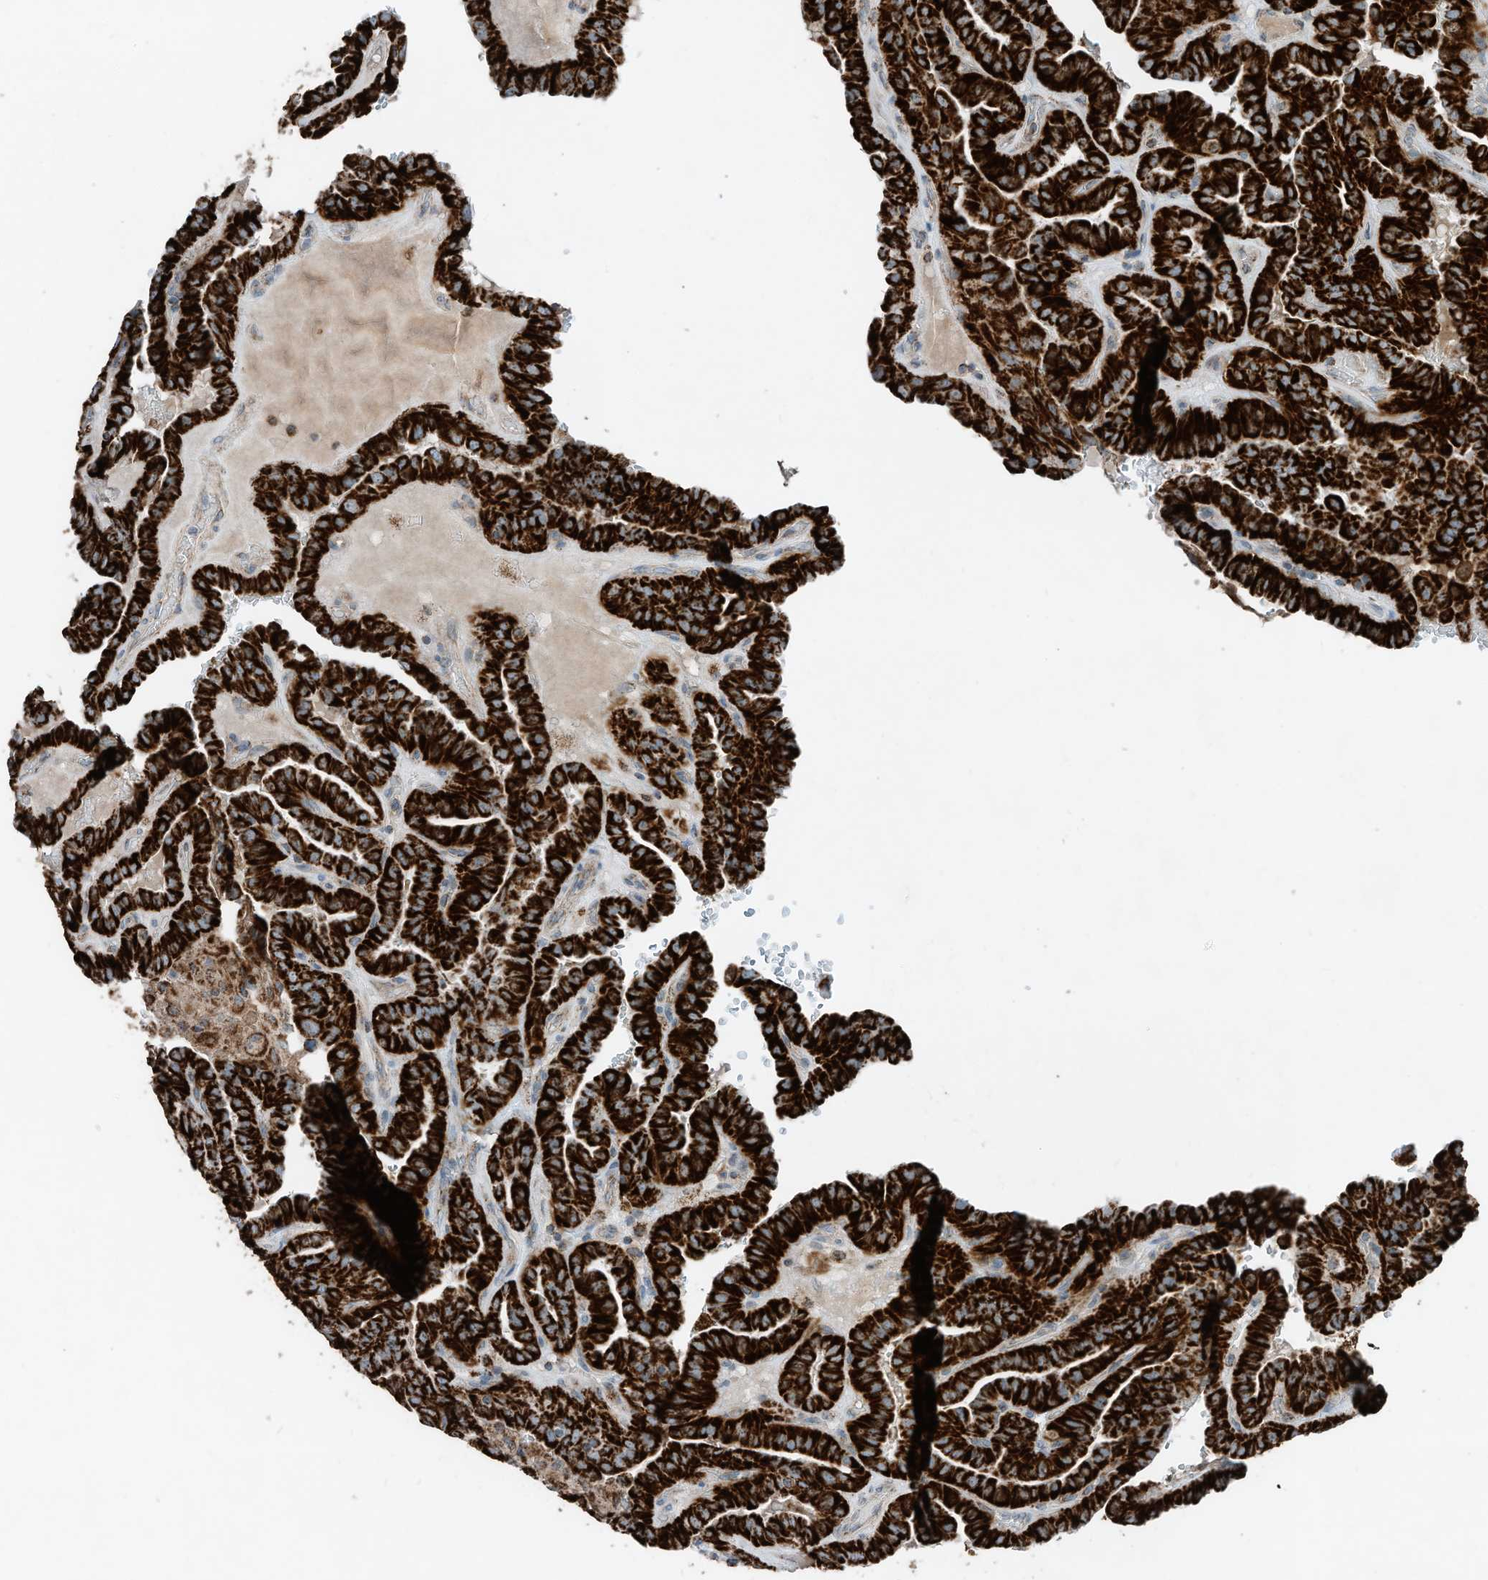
{"staining": {"intensity": "strong", "quantity": ">75%", "location": "cytoplasmic/membranous"}, "tissue": "thyroid cancer", "cell_type": "Tumor cells", "image_type": "cancer", "snomed": [{"axis": "morphology", "description": "Papillary adenocarcinoma, NOS"}, {"axis": "topography", "description": "Thyroid gland"}], "caption": "Tumor cells display strong cytoplasmic/membranous staining in about >75% of cells in thyroid cancer.", "gene": "RMND1", "patient": {"sex": "male", "age": 77}}